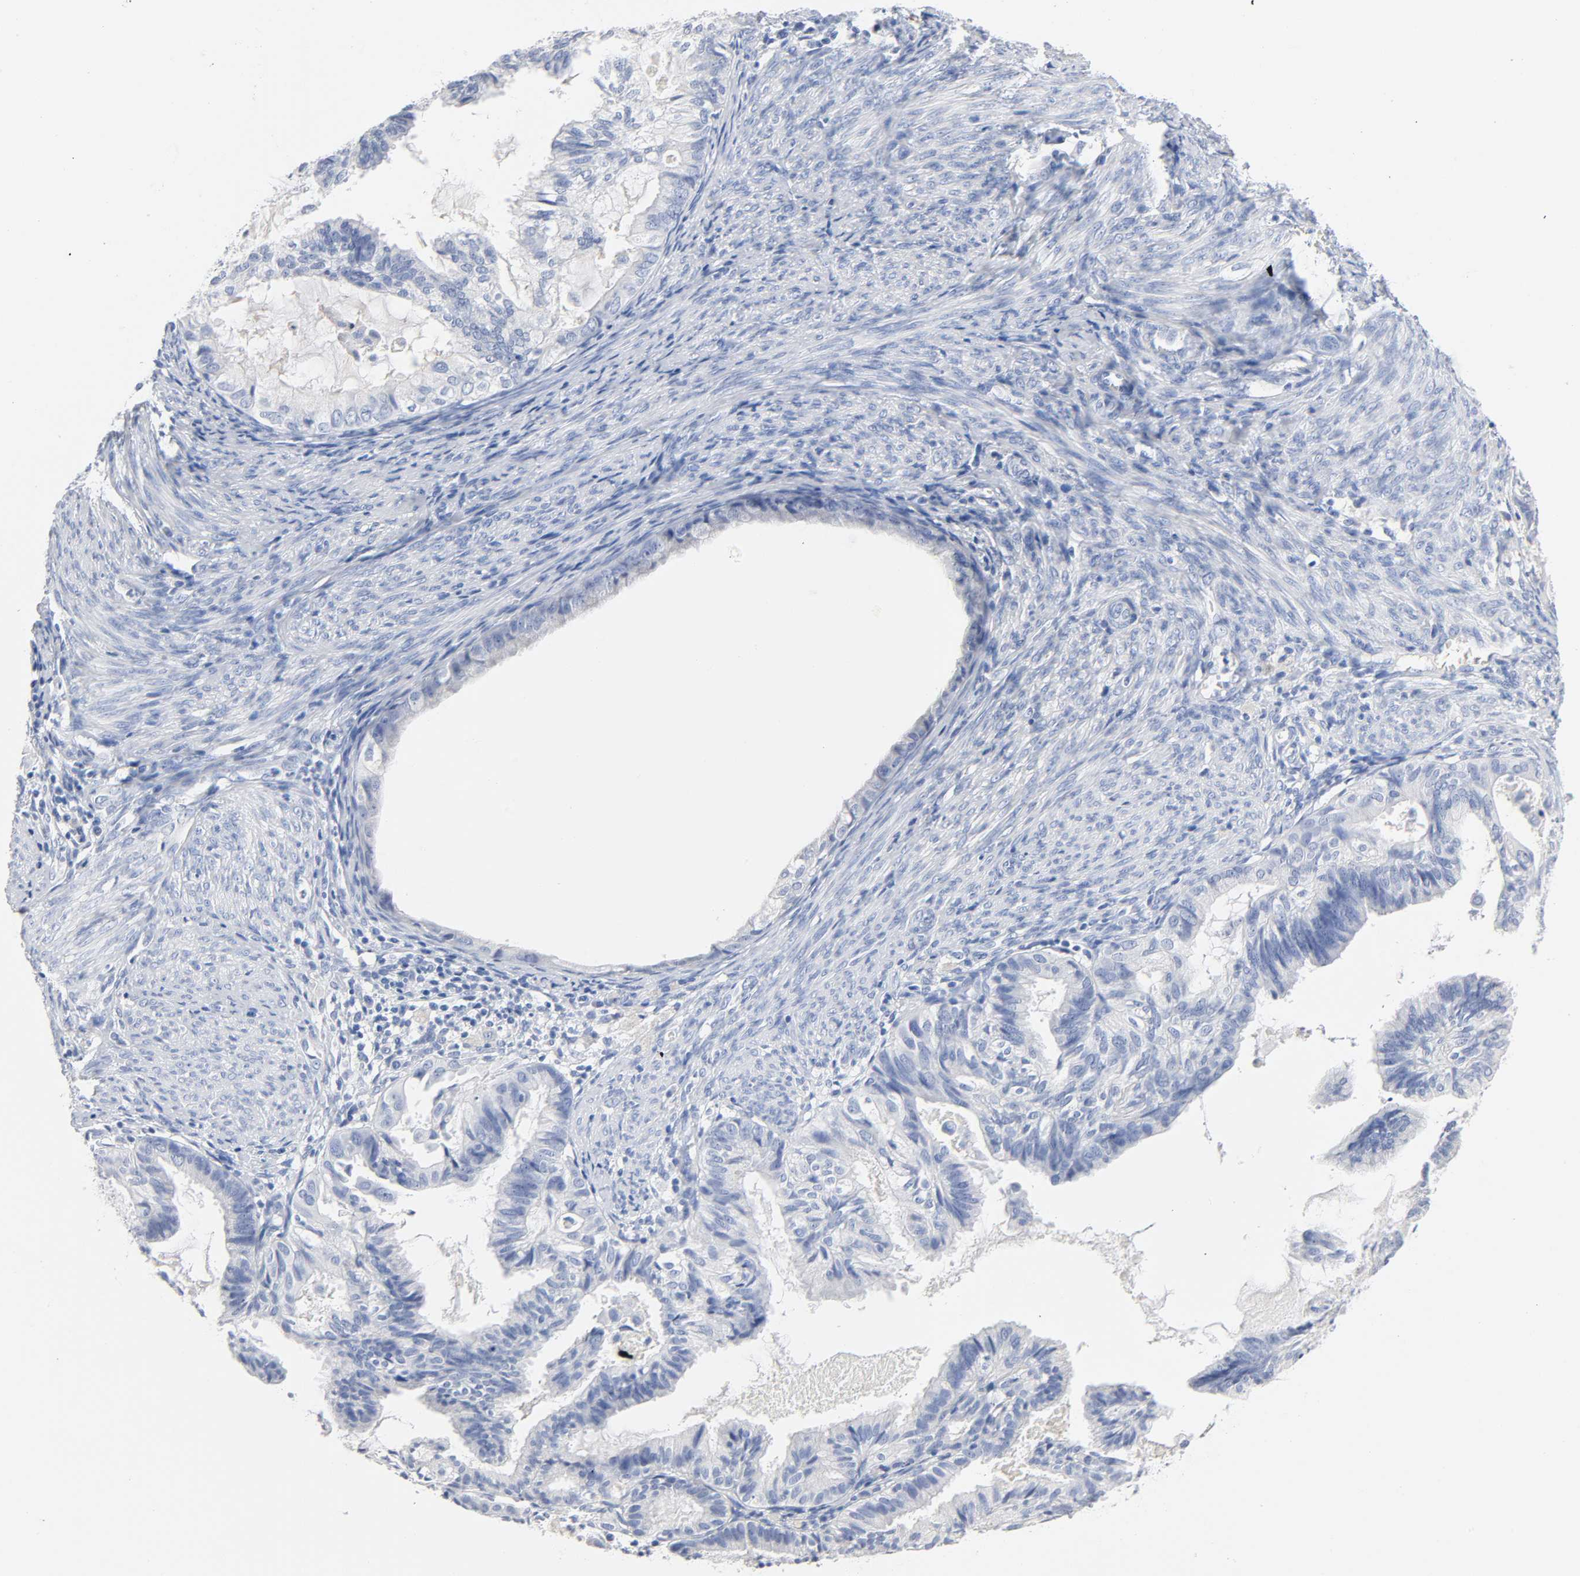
{"staining": {"intensity": "negative", "quantity": "none", "location": "none"}, "tissue": "cervical cancer", "cell_type": "Tumor cells", "image_type": "cancer", "snomed": [{"axis": "morphology", "description": "Normal tissue, NOS"}, {"axis": "morphology", "description": "Adenocarcinoma, NOS"}, {"axis": "topography", "description": "Cervix"}, {"axis": "topography", "description": "Endometrium"}], "caption": "Cervical adenocarcinoma stained for a protein using IHC demonstrates no expression tumor cells.", "gene": "ACP3", "patient": {"sex": "female", "age": 86}}